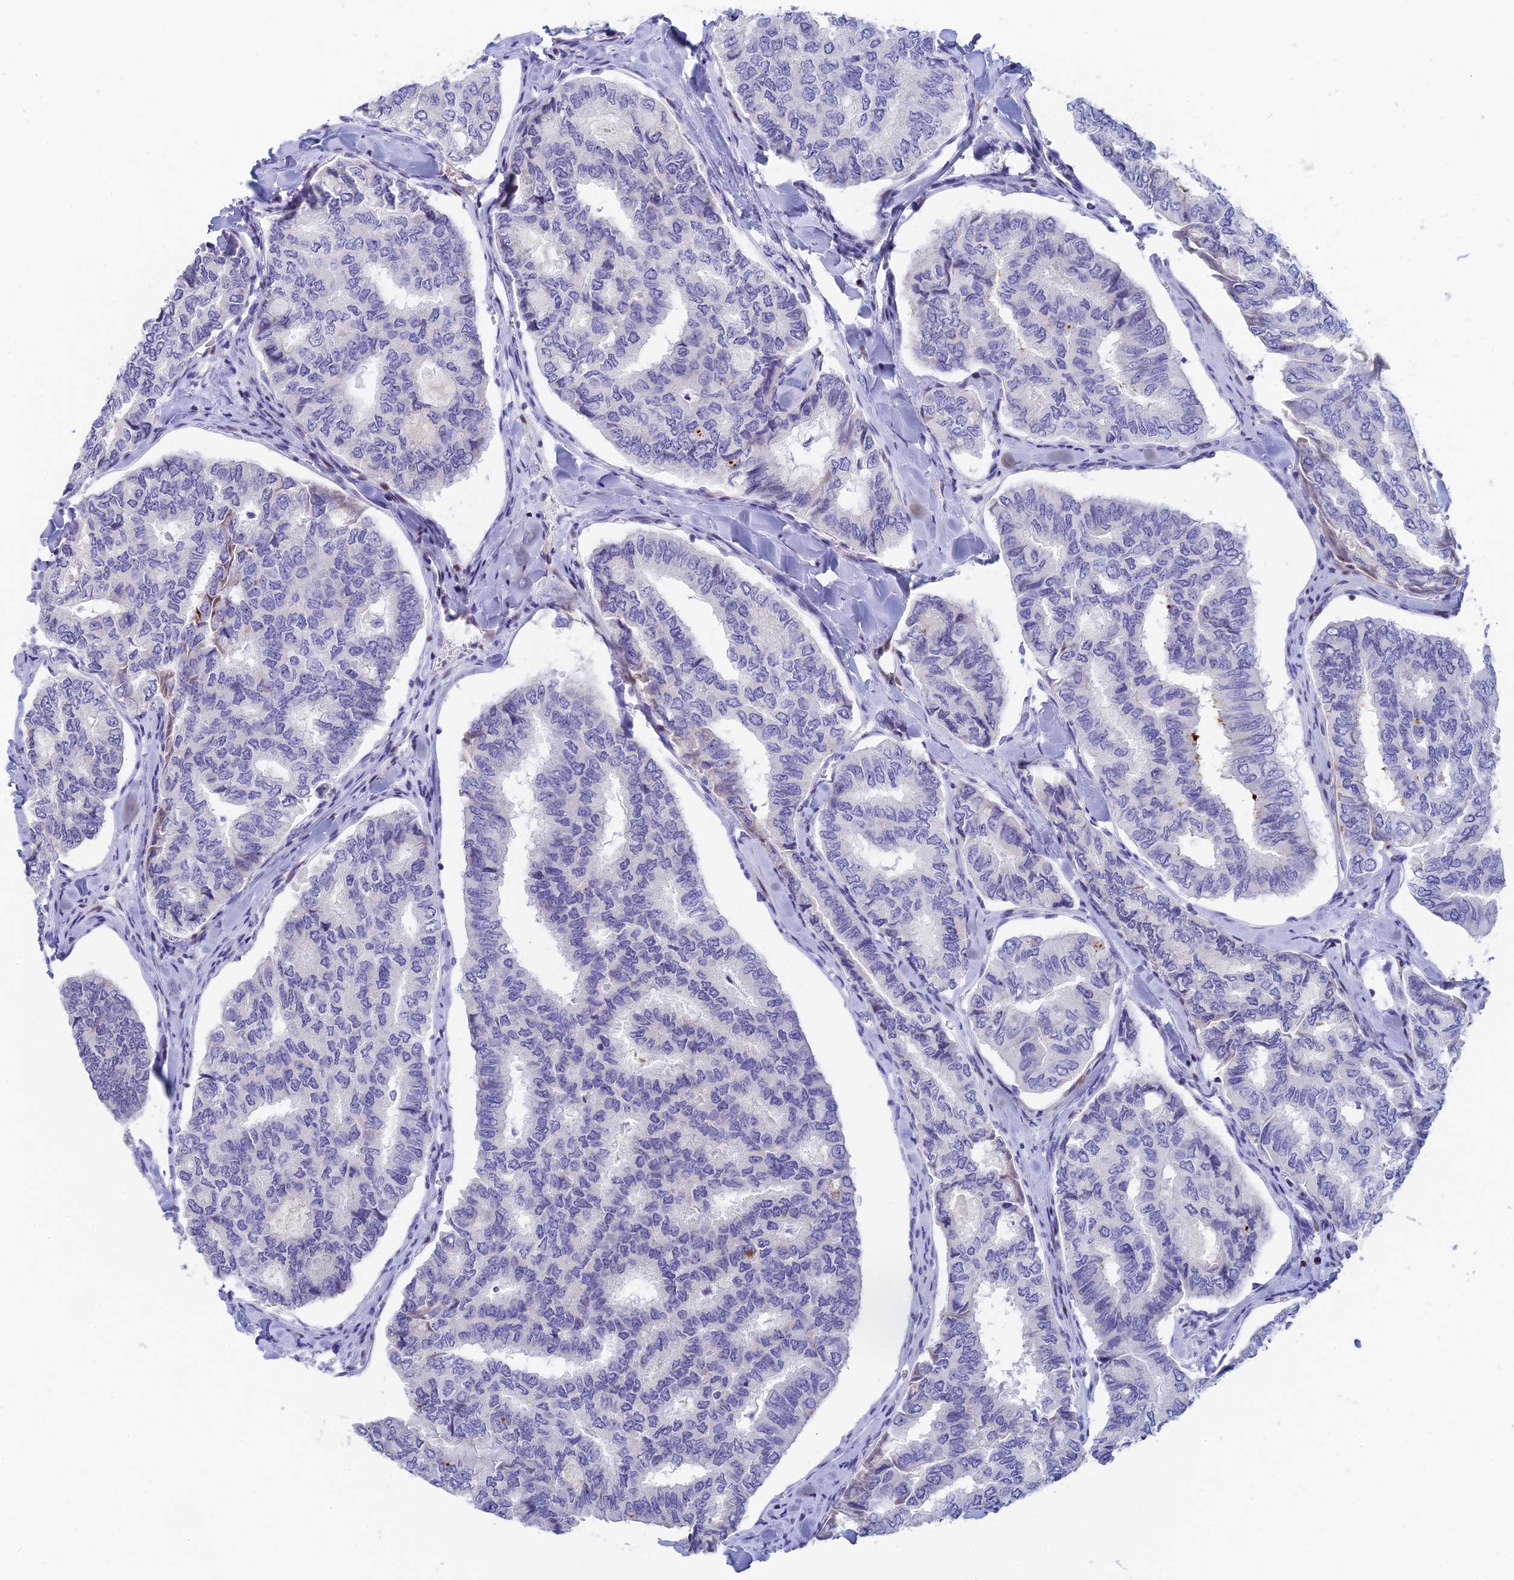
{"staining": {"intensity": "negative", "quantity": "none", "location": "none"}, "tissue": "thyroid cancer", "cell_type": "Tumor cells", "image_type": "cancer", "snomed": [{"axis": "morphology", "description": "Papillary adenocarcinoma, NOS"}, {"axis": "topography", "description": "Thyroid gland"}], "caption": "Immunohistochemistry (IHC) of human thyroid papillary adenocarcinoma demonstrates no expression in tumor cells.", "gene": "REXO5", "patient": {"sex": "female", "age": 35}}